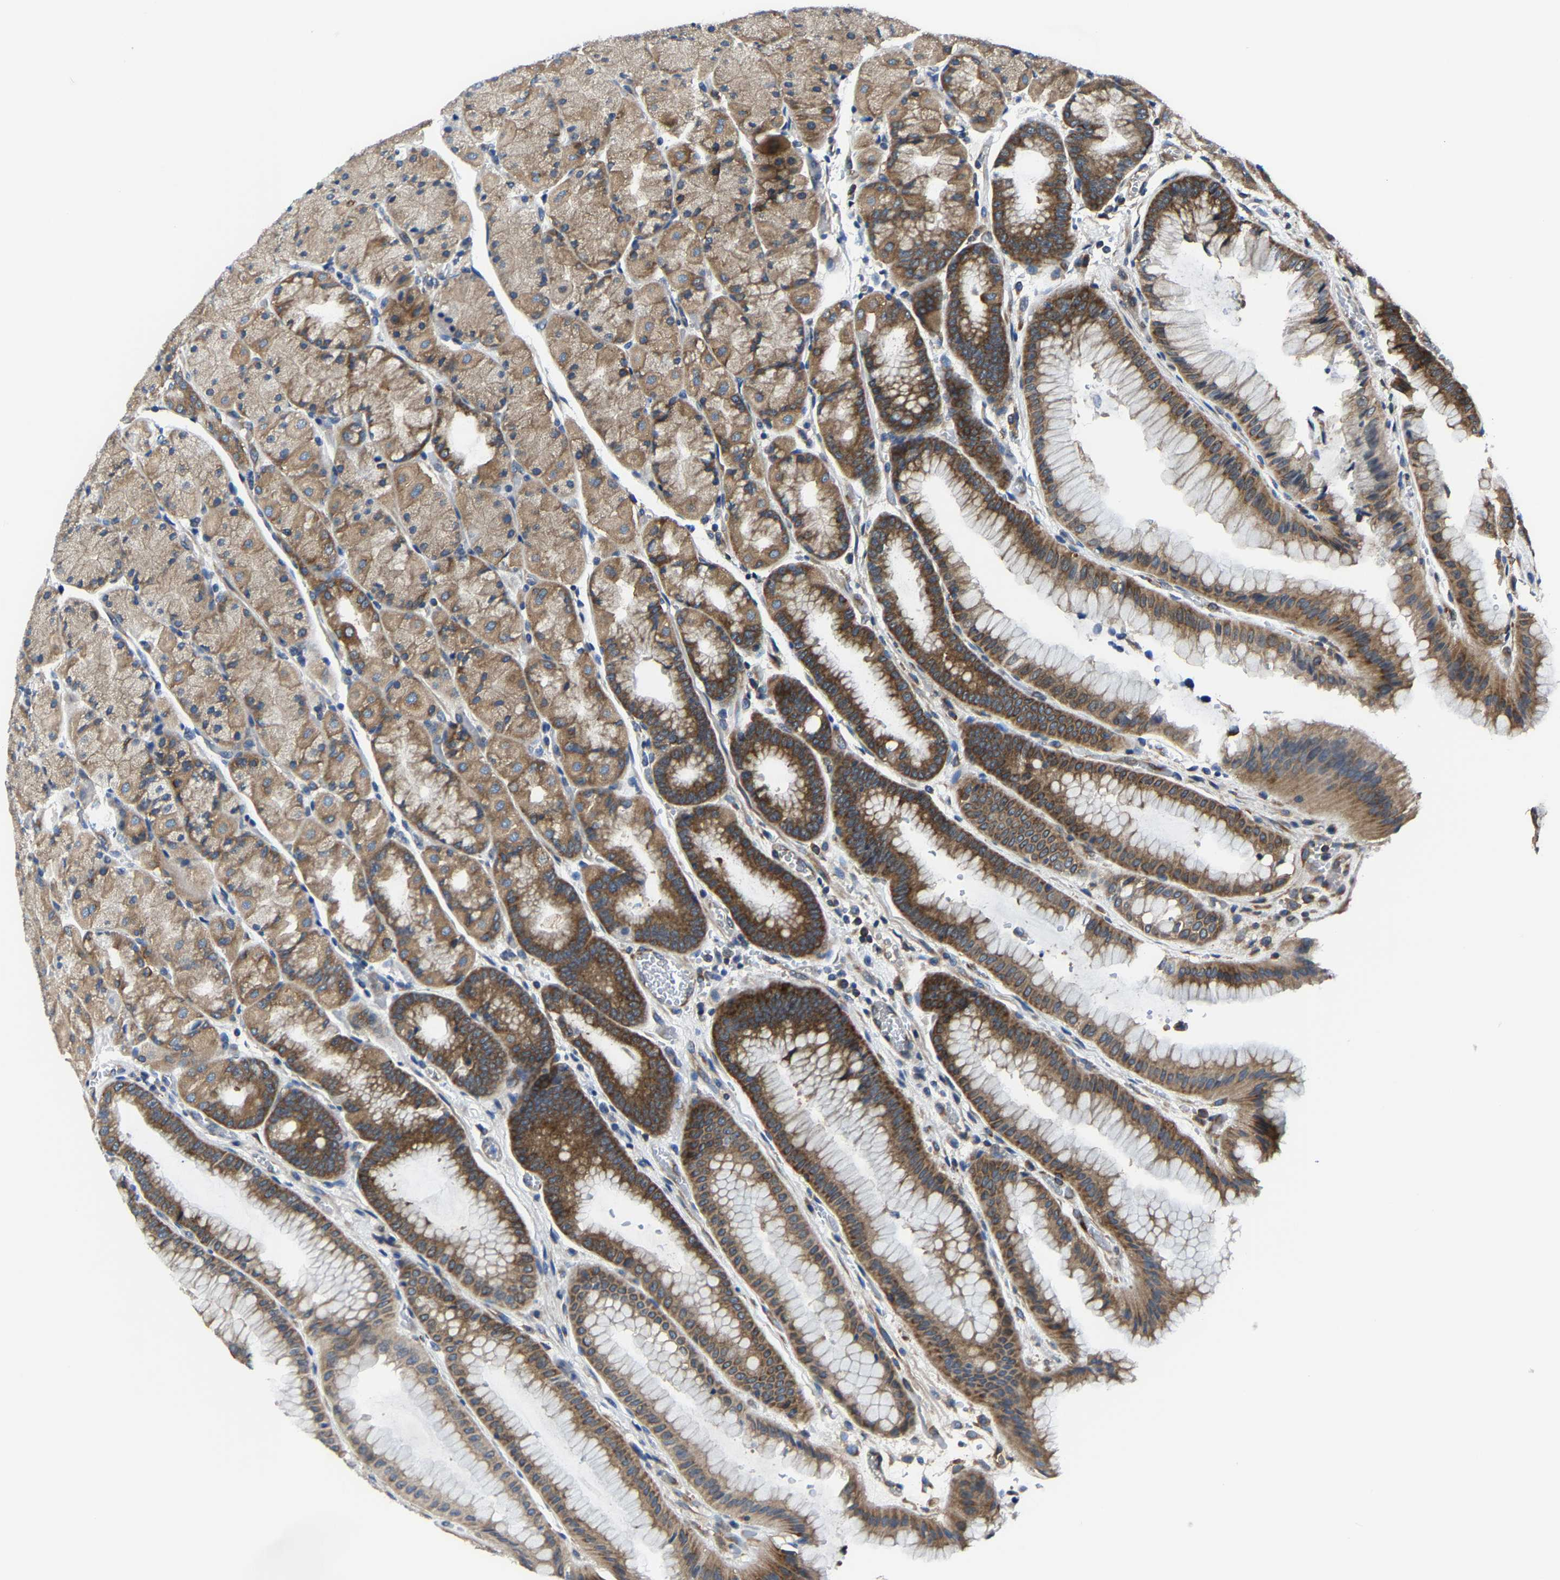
{"staining": {"intensity": "moderate", "quantity": ">75%", "location": "cytoplasmic/membranous"}, "tissue": "stomach", "cell_type": "Glandular cells", "image_type": "normal", "snomed": [{"axis": "morphology", "description": "Normal tissue, NOS"}, {"axis": "morphology", "description": "Carcinoid, malignant, NOS"}, {"axis": "topography", "description": "Stomach, upper"}], "caption": "Brown immunohistochemical staining in unremarkable stomach demonstrates moderate cytoplasmic/membranous expression in approximately >75% of glandular cells. The staining is performed using DAB brown chromogen to label protein expression. The nuclei are counter-stained blue using hematoxylin.", "gene": "G3BP2", "patient": {"sex": "male", "age": 39}}